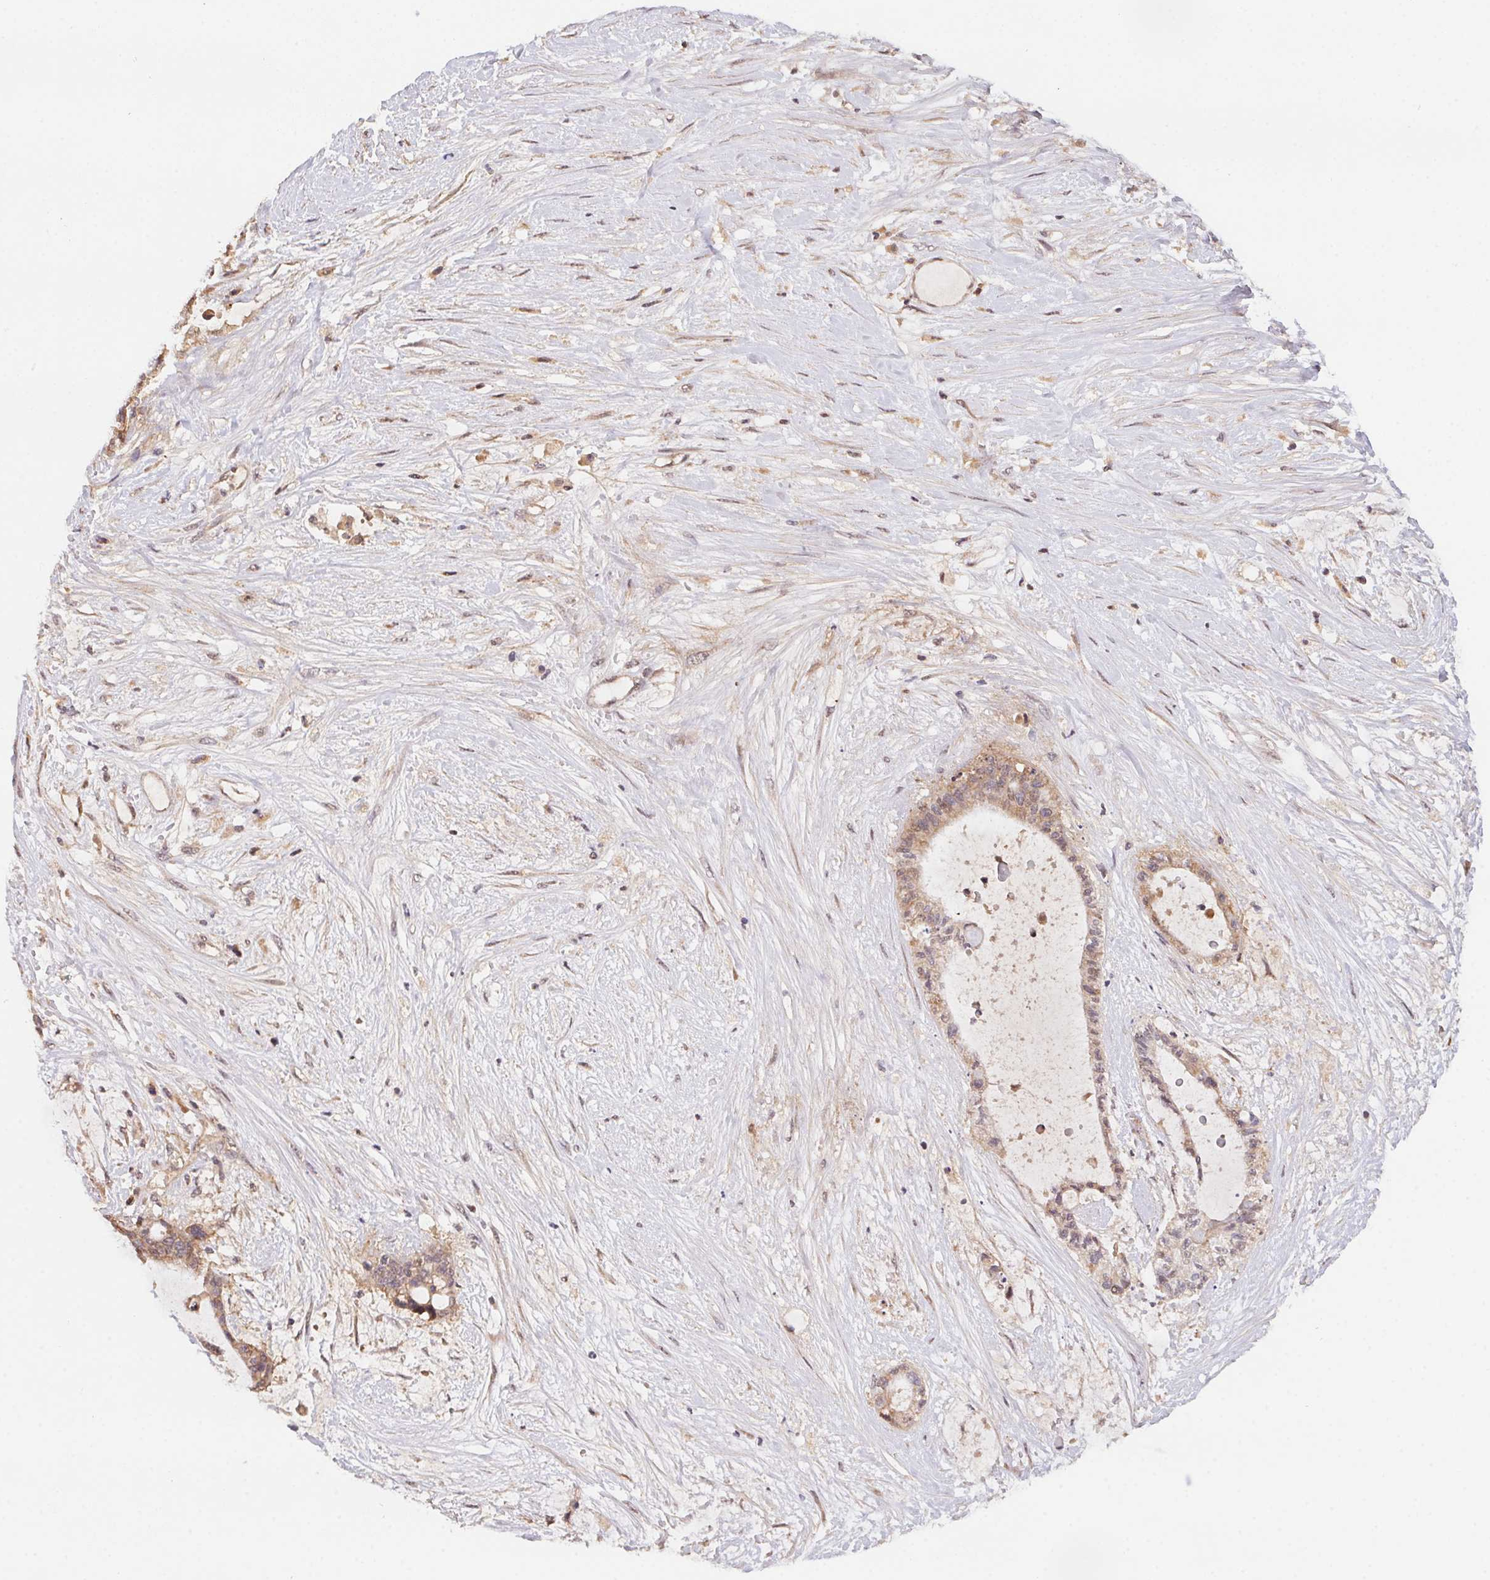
{"staining": {"intensity": "weak", "quantity": "25%-75%", "location": "cytoplasmic/membranous,nuclear"}, "tissue": "liver cancer", "cell_type": "Tumor cells", "image_type": "cancer", "snomed": [{"axis": "morphology", "description": "Normal tissue, NOS"}, {"axis": "morphology", "description": "Cholangiocarcinoma"}, {"axis": "topography", "description": "Liver"}, {"axis": "topography", "description": "Peripheral nerve tissue"}], "caption": "Brown immunohistochemical staining in human liver cholangiocarcinoma displays weak cytoplasmic/membranous and nuclear expression in approximately 25%-75% of tumor cells. The protein of interest is stained brown, and the nuclei are stained in blue (DAB (3,3'-diaminobenzidine) IHC with brightfield microscopy, high magnification).", "gene": "SLC52A2", "patient": {"sex": "female", "age": 73}}